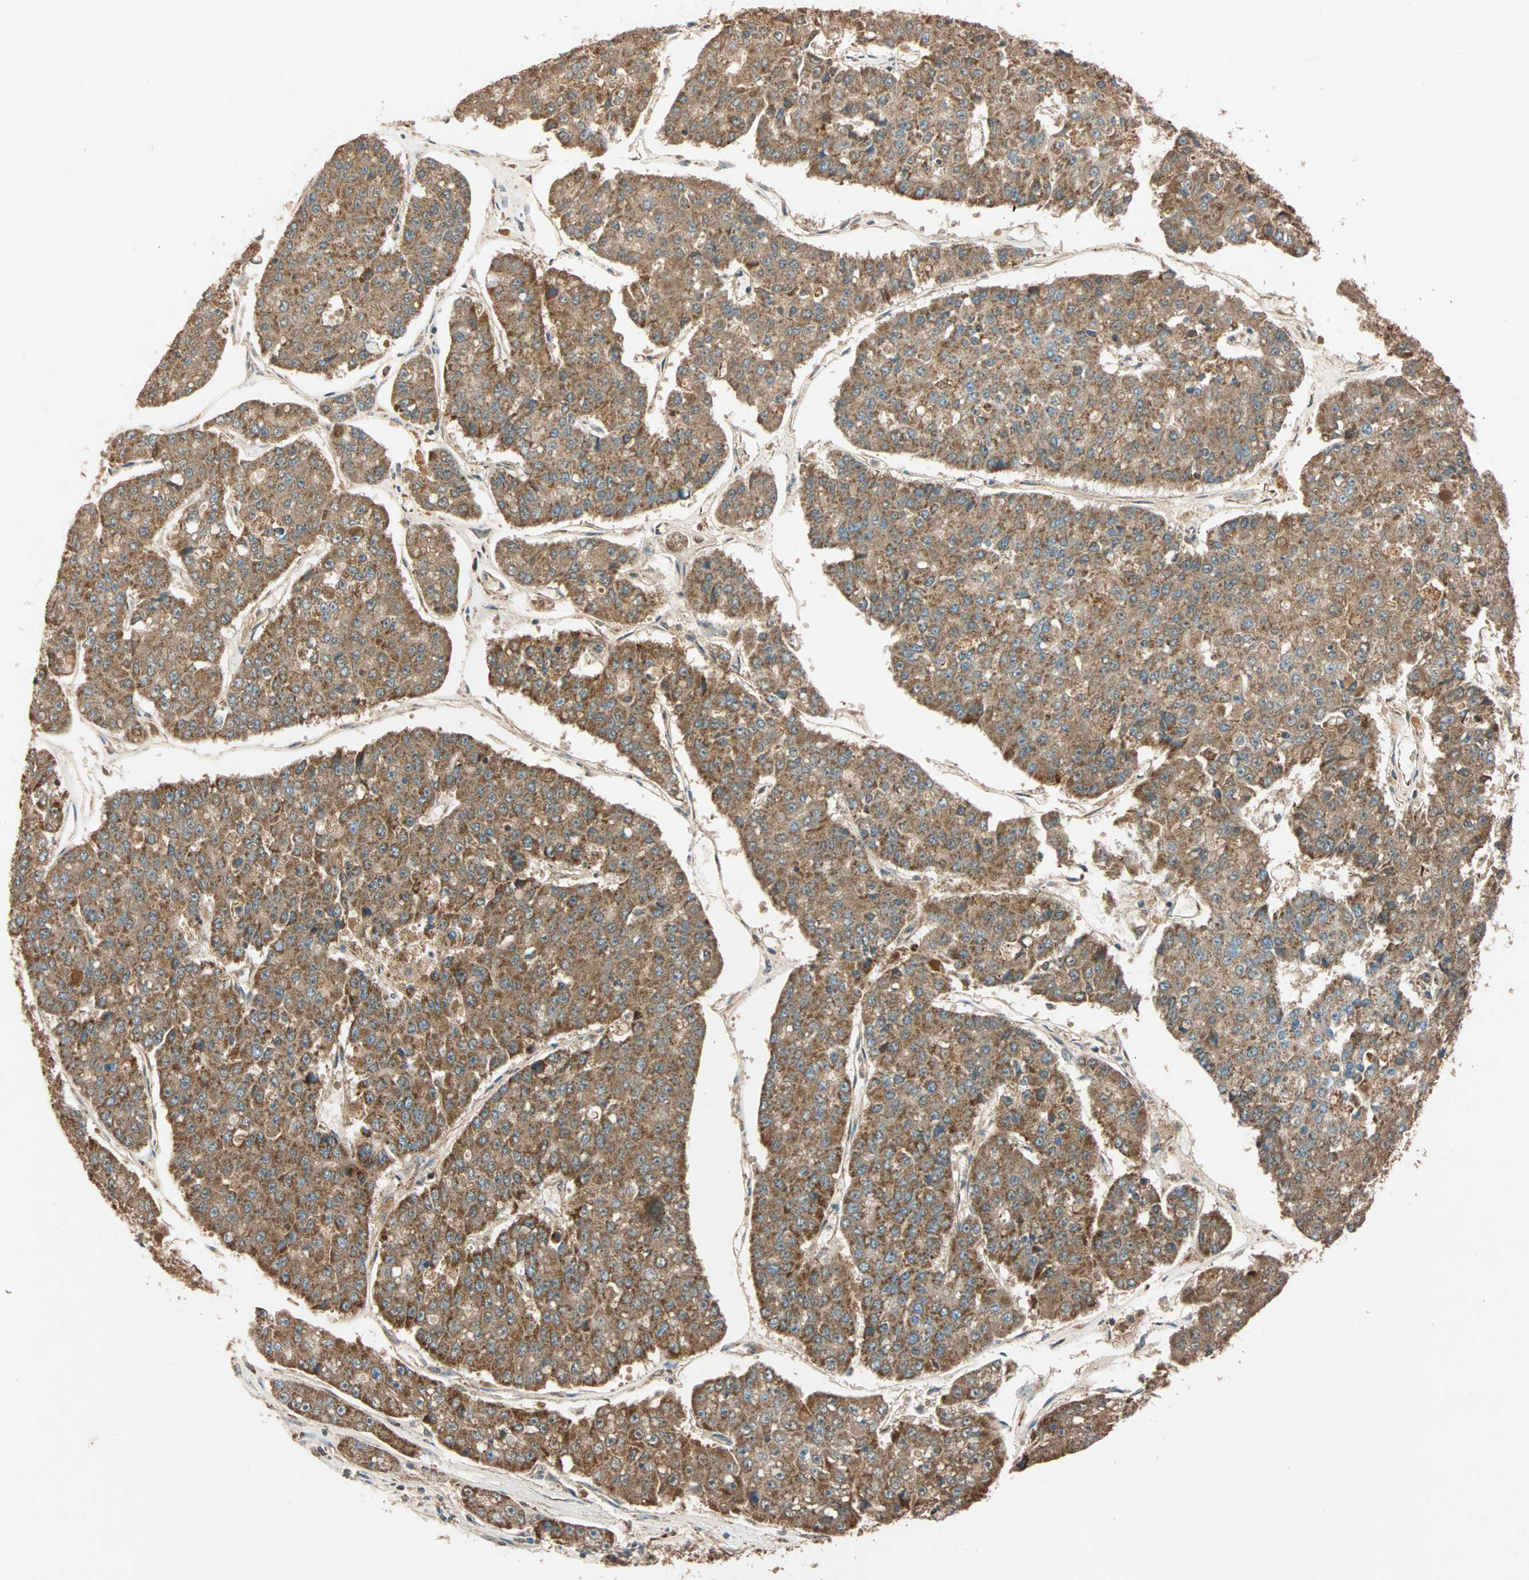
{"staining": {"intensity": "strong", "quantity": ">75%", "location": "cytoplasmic/membranous"}, "tissue": "pancreatic cancer", "cell_type": "Tumor cells", "image_type": "cancer", "snomed": [{"axis": "morphology", "description": "Adenocarcinoma, NOS"}, {"axis": "topography", "description": "Pancreas"}], "caption": "IHC micrograph of neoplastic tissue: pancreatic cancer stained using immunohistochemistry exhibits high levels of strong protein expression localized specifically in the cytoplasmic/membranous of tumor cells, appearing as a cytoplasmic/membranous brown color.", "gene": "MAPK1", "patient": {"sex": "male", "age": 50}}